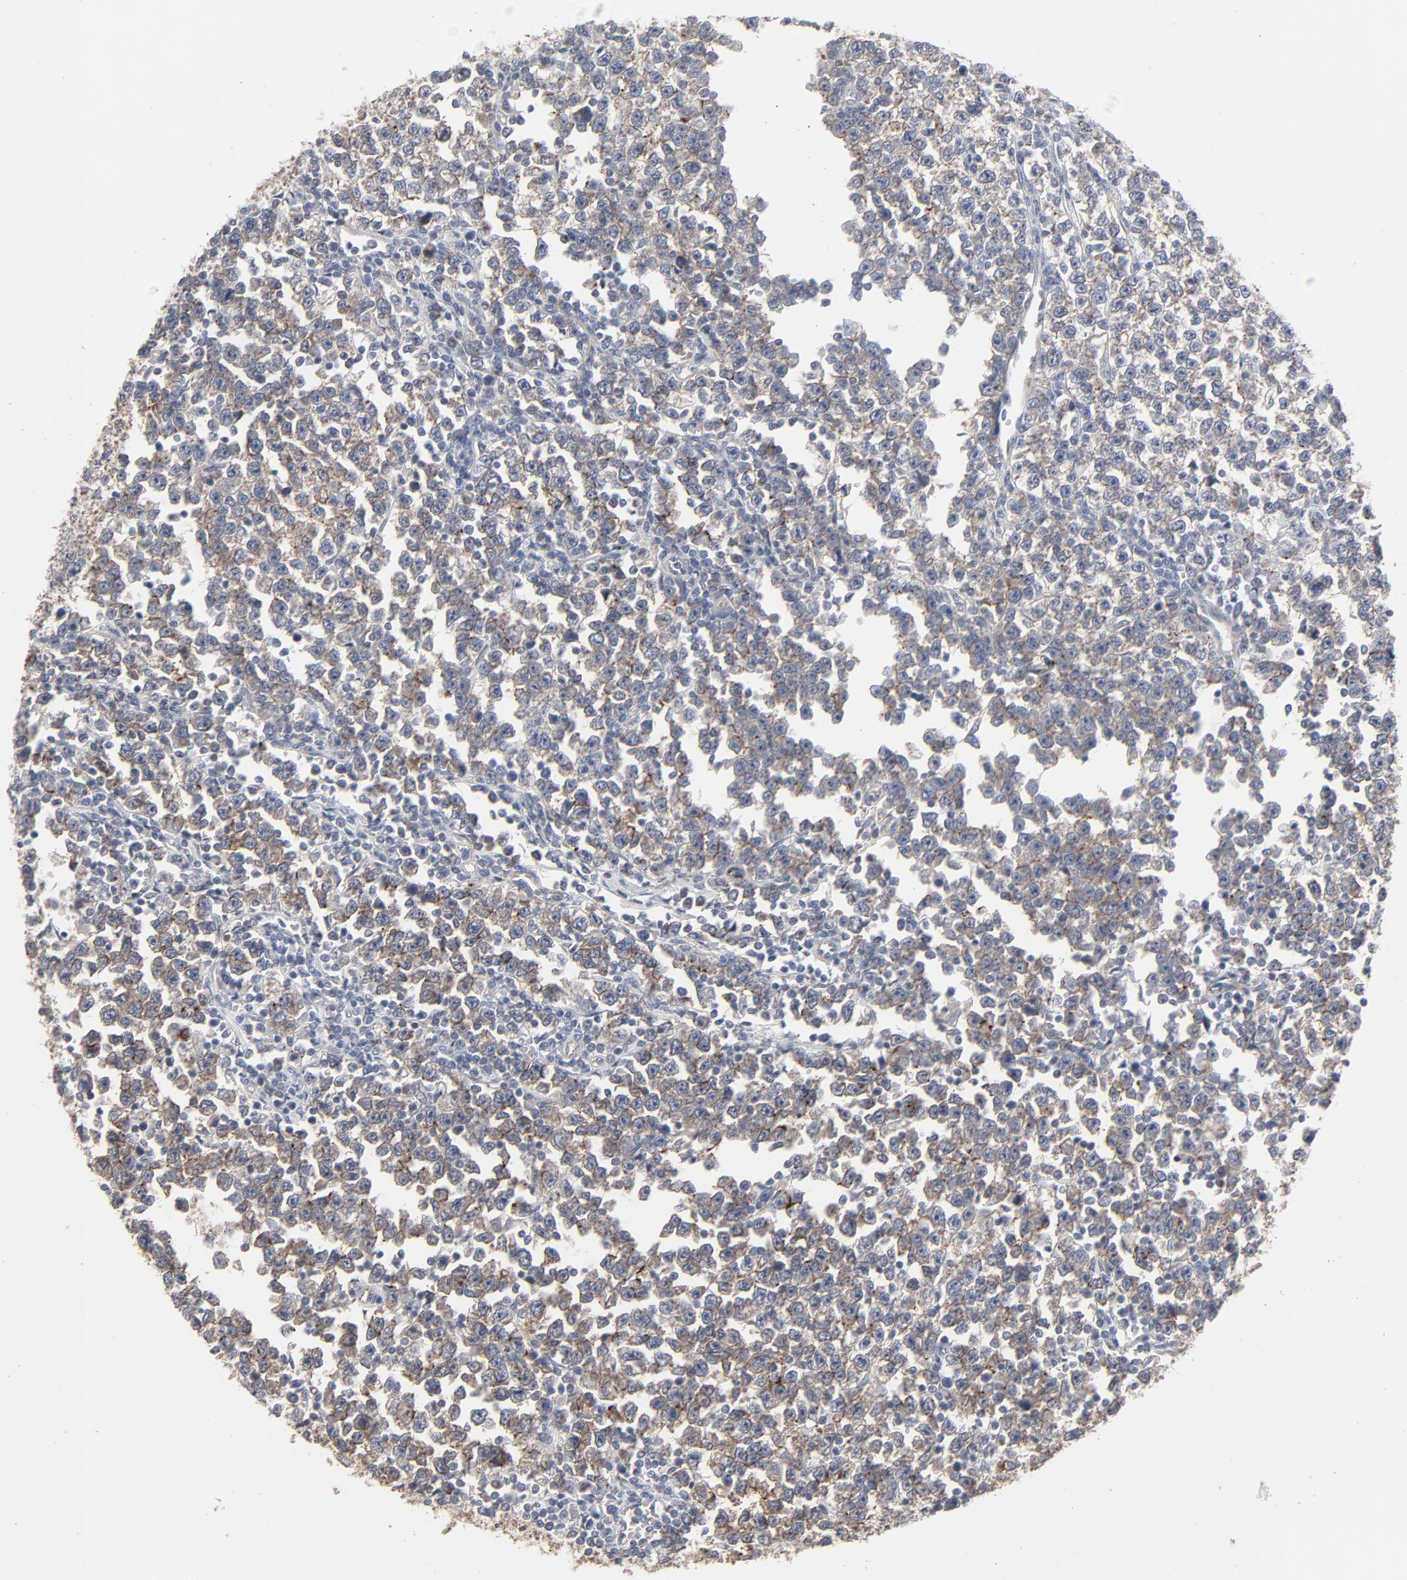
{"staining": {"intensity": "moderate", "quantity": "25%-75%", "location": "cytoplasmic/membranous"}, "tissue": "testis cancer", "cell_type": "Tumor cells", "image_type": "cancer", "snomed": [{"axis": "morphology", "description": "Seminoma, NOS"}, {"axis": "topography", "description": "Testis"}], "caption": "IHC of testis seminoma displays medium levels of moderate cytoplasmic/membranous positivity in approximately 25%-75% of tumor cells. (DAB = brown stain, brightfield microscopy at high magnification).", "gene": "JAM3", "patient": {"sex": "male", "age": 43}}